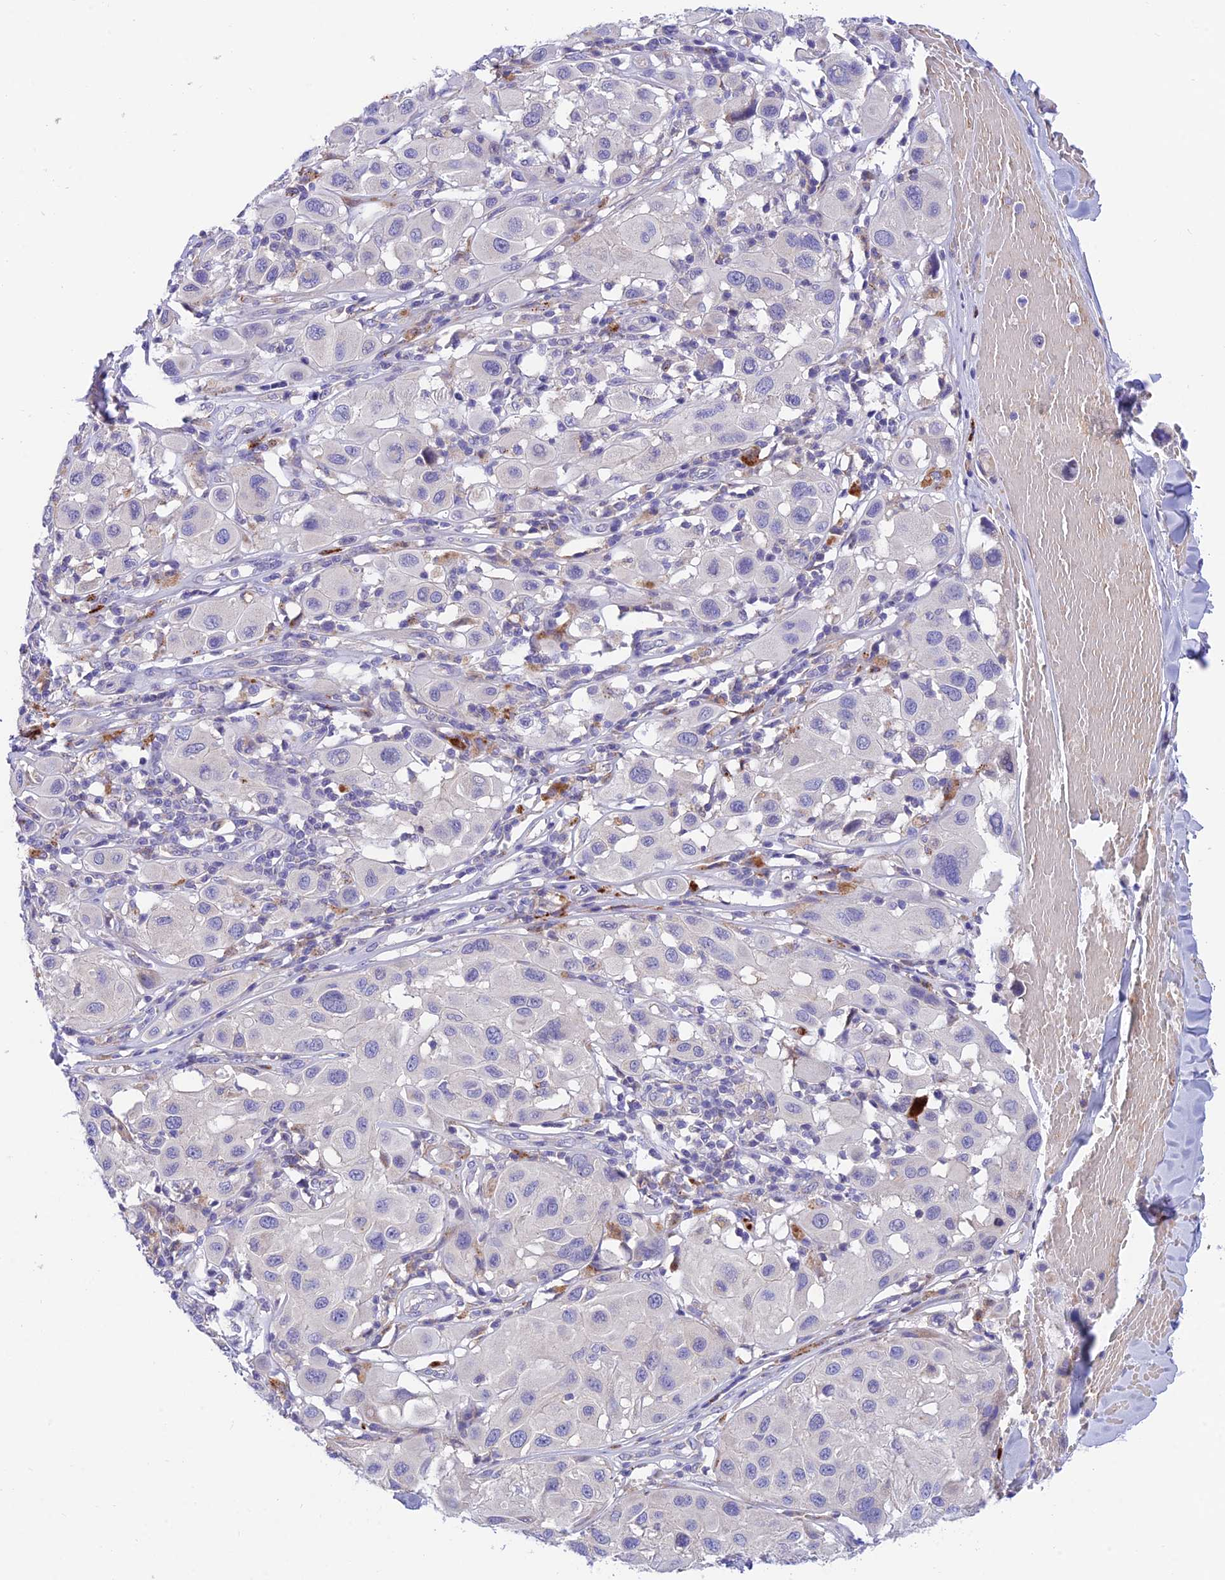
{"staining": {"intensity": "negative", "quantity": "none", "location": "none"}, "tissue": "melanoma", "cell_type": "Tumor cells", "image_type": "cancer", "snomed": [{"axis": "morphology", "description": "Malignant melanoma, Metastatic site"}, {"axis": "topography", "description": "Skin"}], "caption": "An IHC micrograph of melanoma is shown. There is no staining in tumor cells of melanoma. Nuclei are stained in blue.", "gene": "CCDC157", "patient": {"sex": "male", "age": 41}}